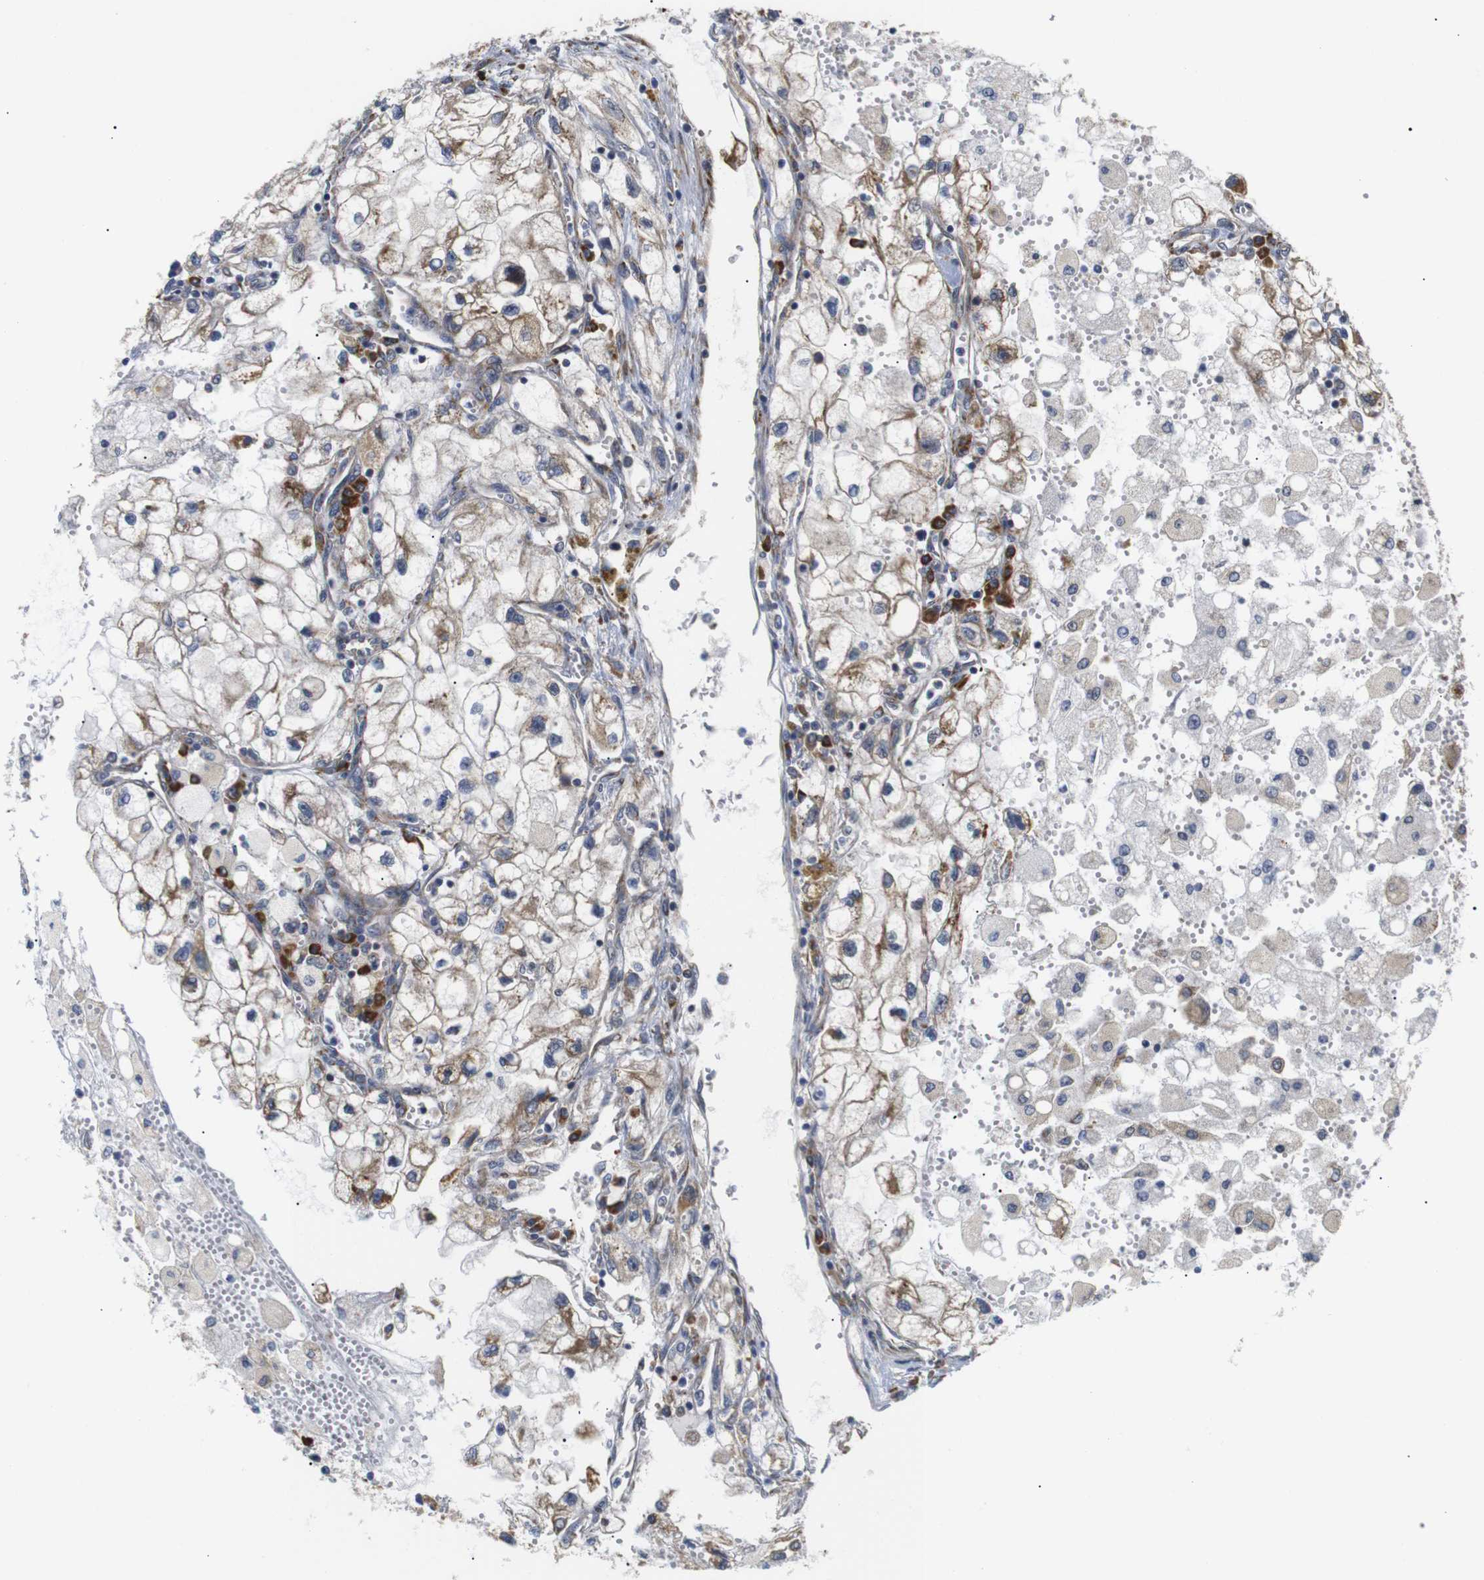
{"staining": {"intensity": "moderate", "quantity": "25%-75%", "location": "cytoplasmic/membranous"}, "tissue": "renal cancer", "cell_type": "Tumor cells", "image_type": "cancer", "snomed": [{"axis": "morphology", "description": "Adenocarcinoma, NOS"}, {"axis": "topography", "description": "Kidney"}], "caption": "Renal cancer tissue displays moderate cytoplasmic/membranous expression in about 25%-75% of tumor cells, visualized by immunohistochemistry. The staining was performed using DAB, with brown indicating positive protein expression. Nuclei are stained blue with hematoxylin.", "gene": "KANK4", "patient": {"sex": "female", "age": 70}}